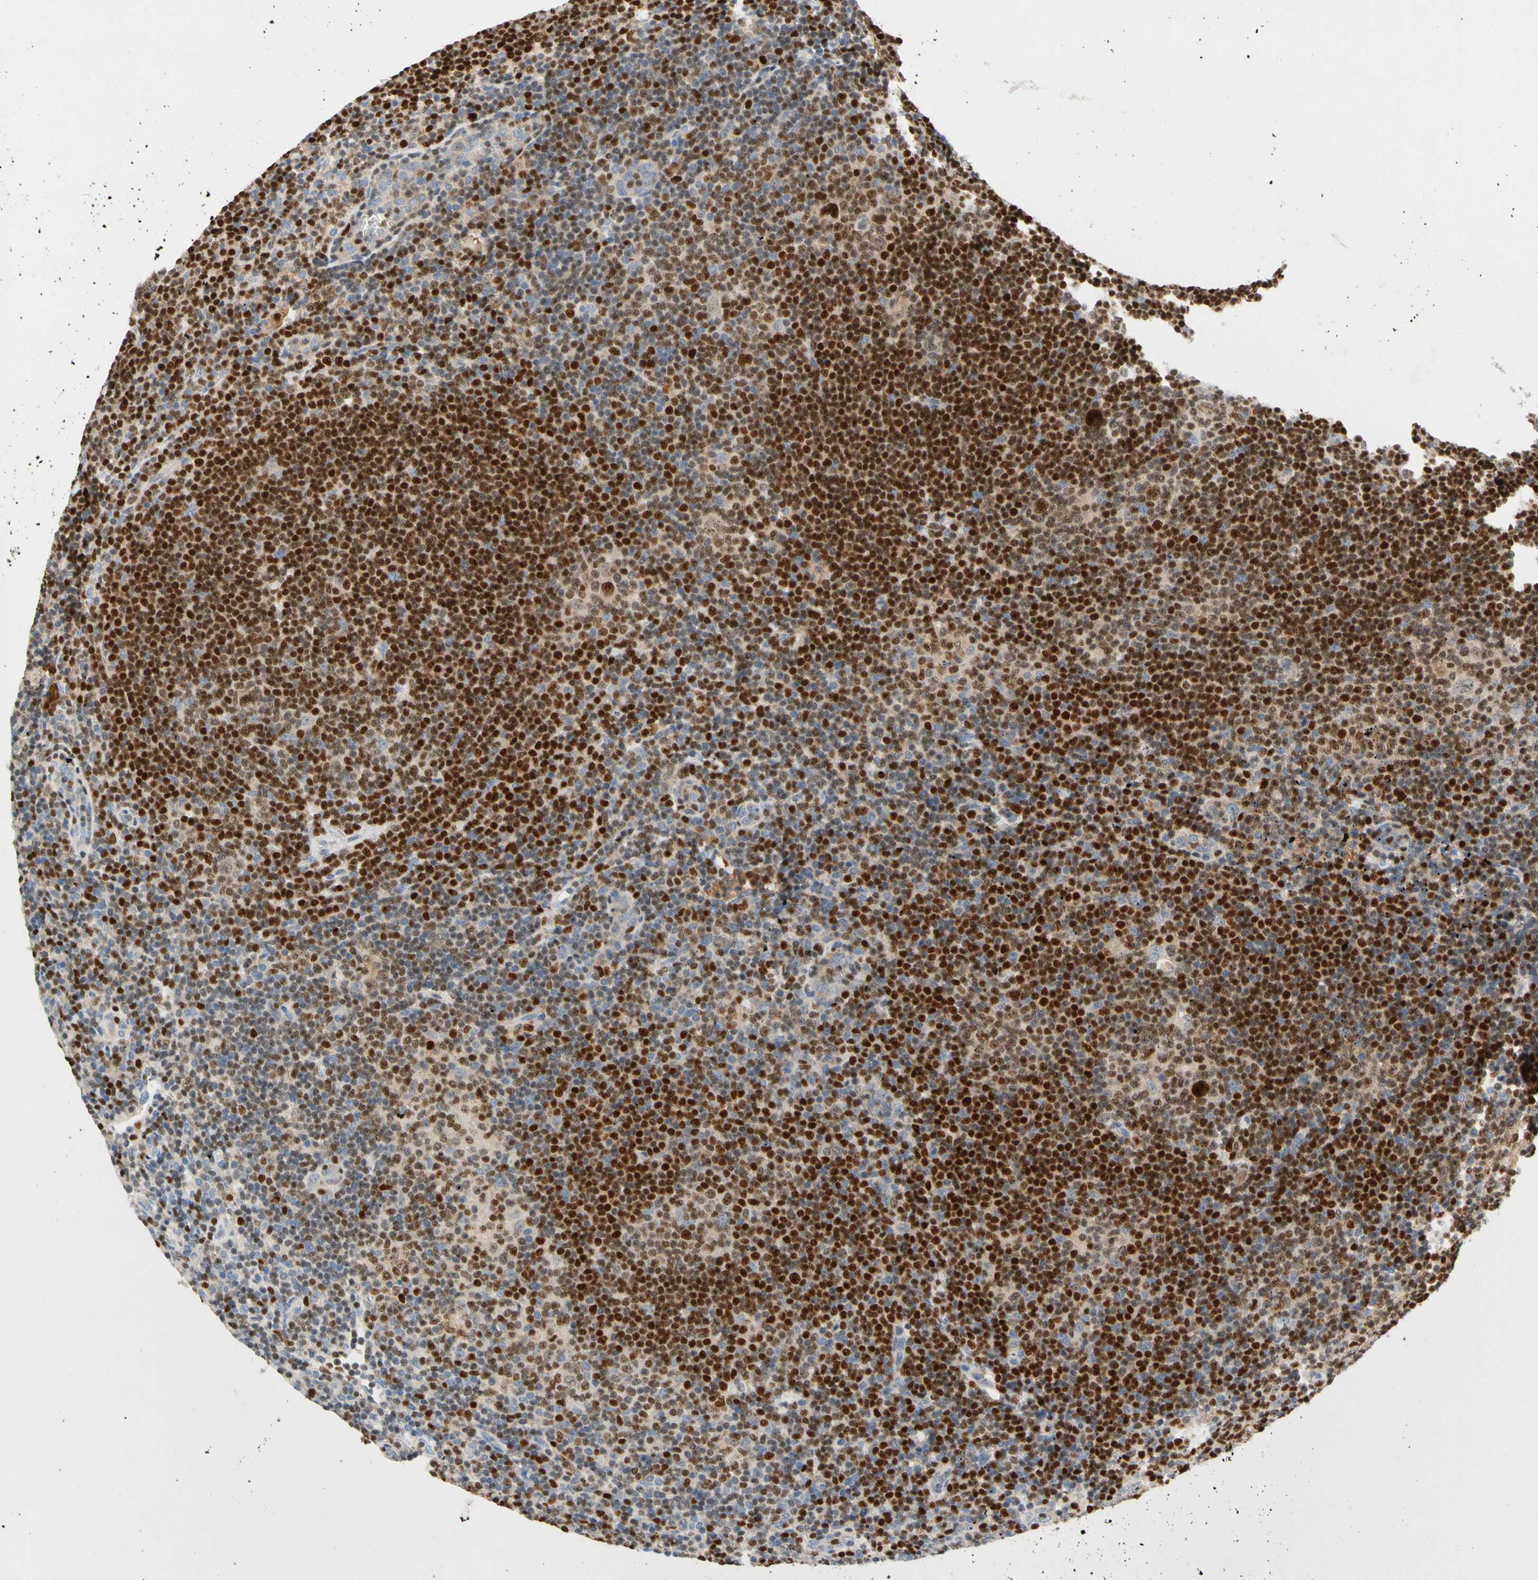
{"staining": {"intensity": "strong", "quantity": "25%-75%", "location": "nuclear"}, "tissue": "lymphoma", "cell_type": "Tumor cells", "image_type": "cancer", "snomed": [{"axis": "morphology", "description": "Hodgkin's disease, NOS"}, {"axis": "topography", "description": "Lymph node"}], "caption": "Immunohistochemistry (IHC) of lymphoma demonstrates high levels of strong nuclear positivity in about 25%-75% of tumor cells. Nuclei are stained in blue.", "gene": "SP140", "patient": {"sex": "female", "age": 57}}